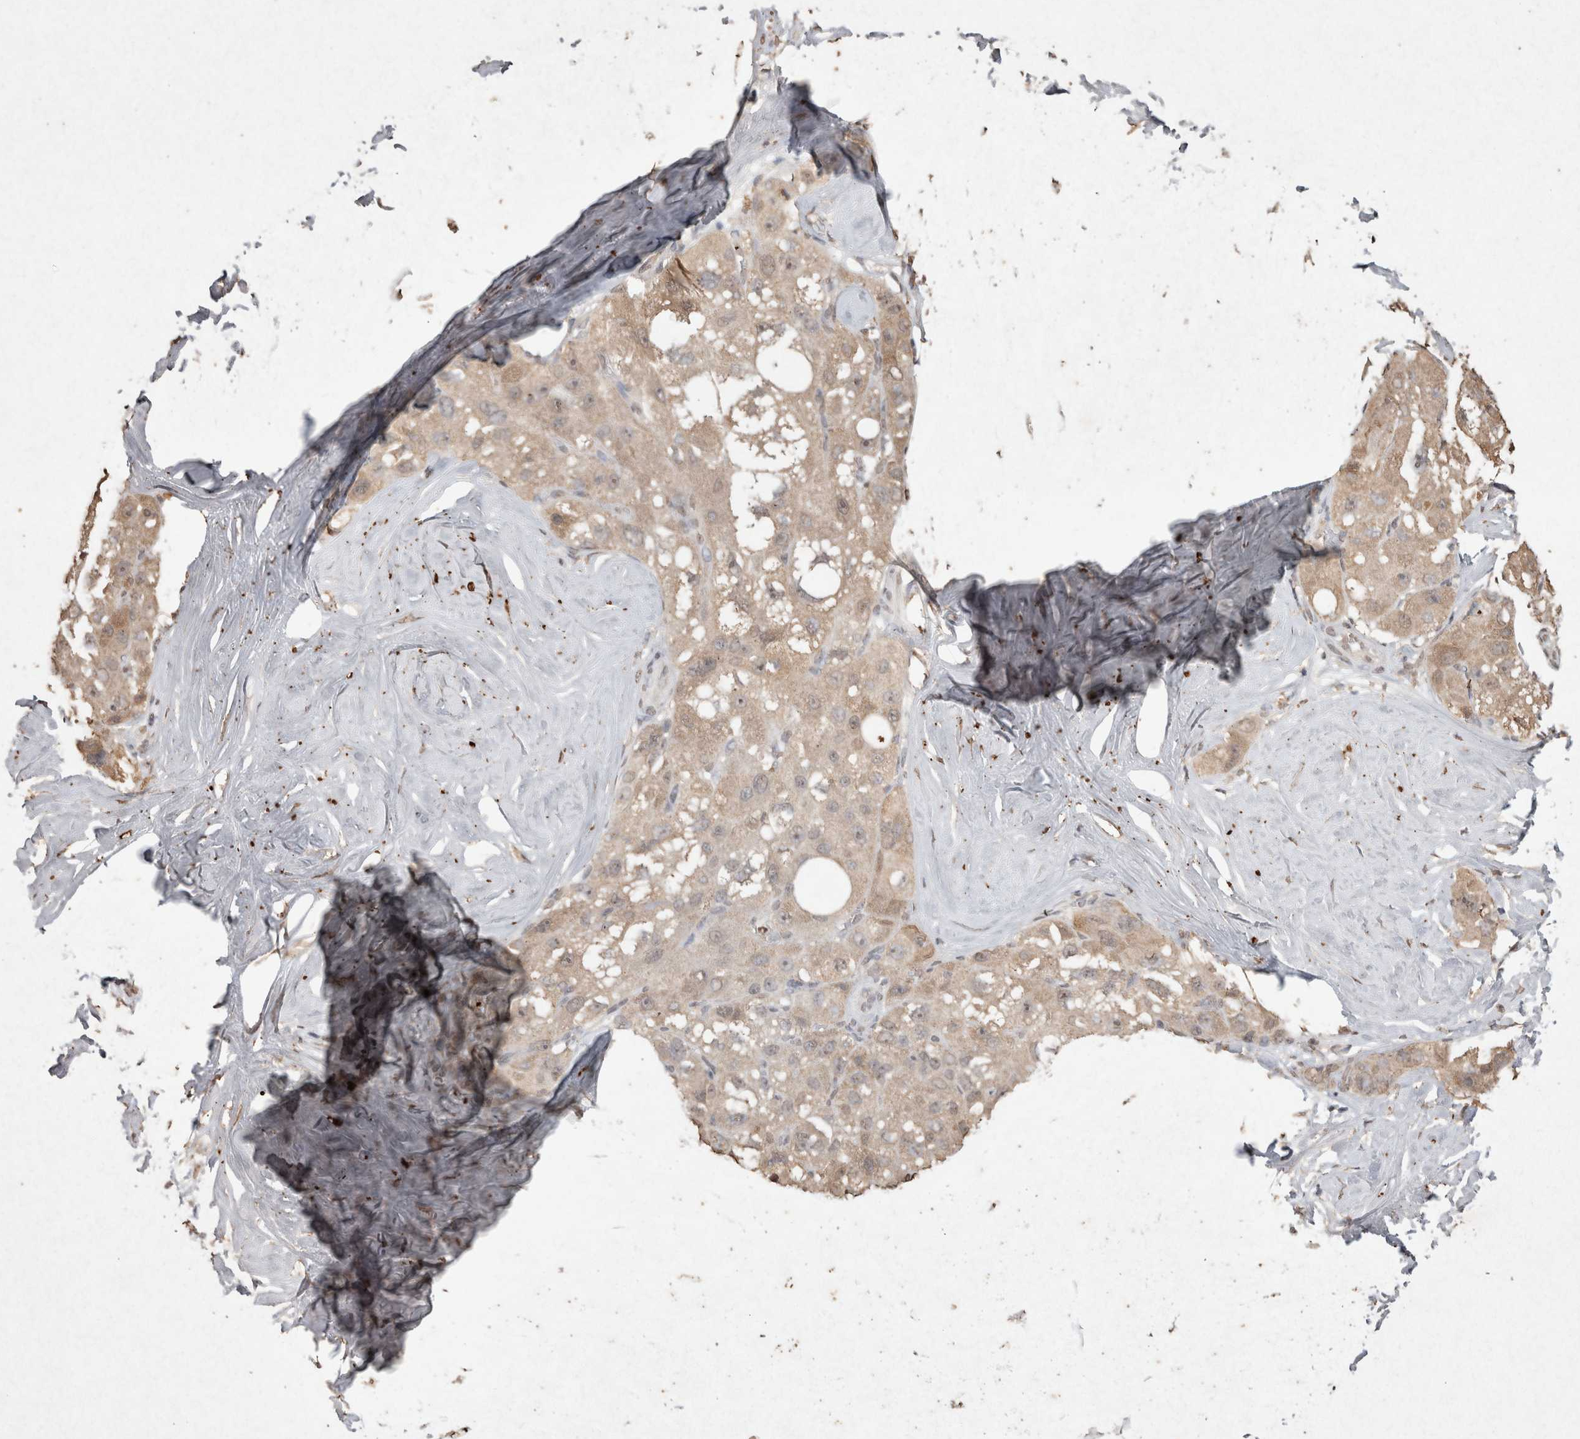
{"staining": {"intensity": "weak", "quantity": ">75%", "location": "cytoplasmic/membranous"}, "tissue": "liver cancer", "cell_type": "Tumor cells", "image_type": "cancer", "snomed": [{"axis": "morphology", "description": "Carcinoma, Hepatocellular, NOS"}, {"axis": "topography", "description": "Liver"}], "caption": "A brown stain highlights weak cytoplasmic/membranous staining of a protein in liver cancer (hepatocellular carcinoma) tumor cells.", "gene": "MLX", "patient": {"sex": "male", "age": 80}}